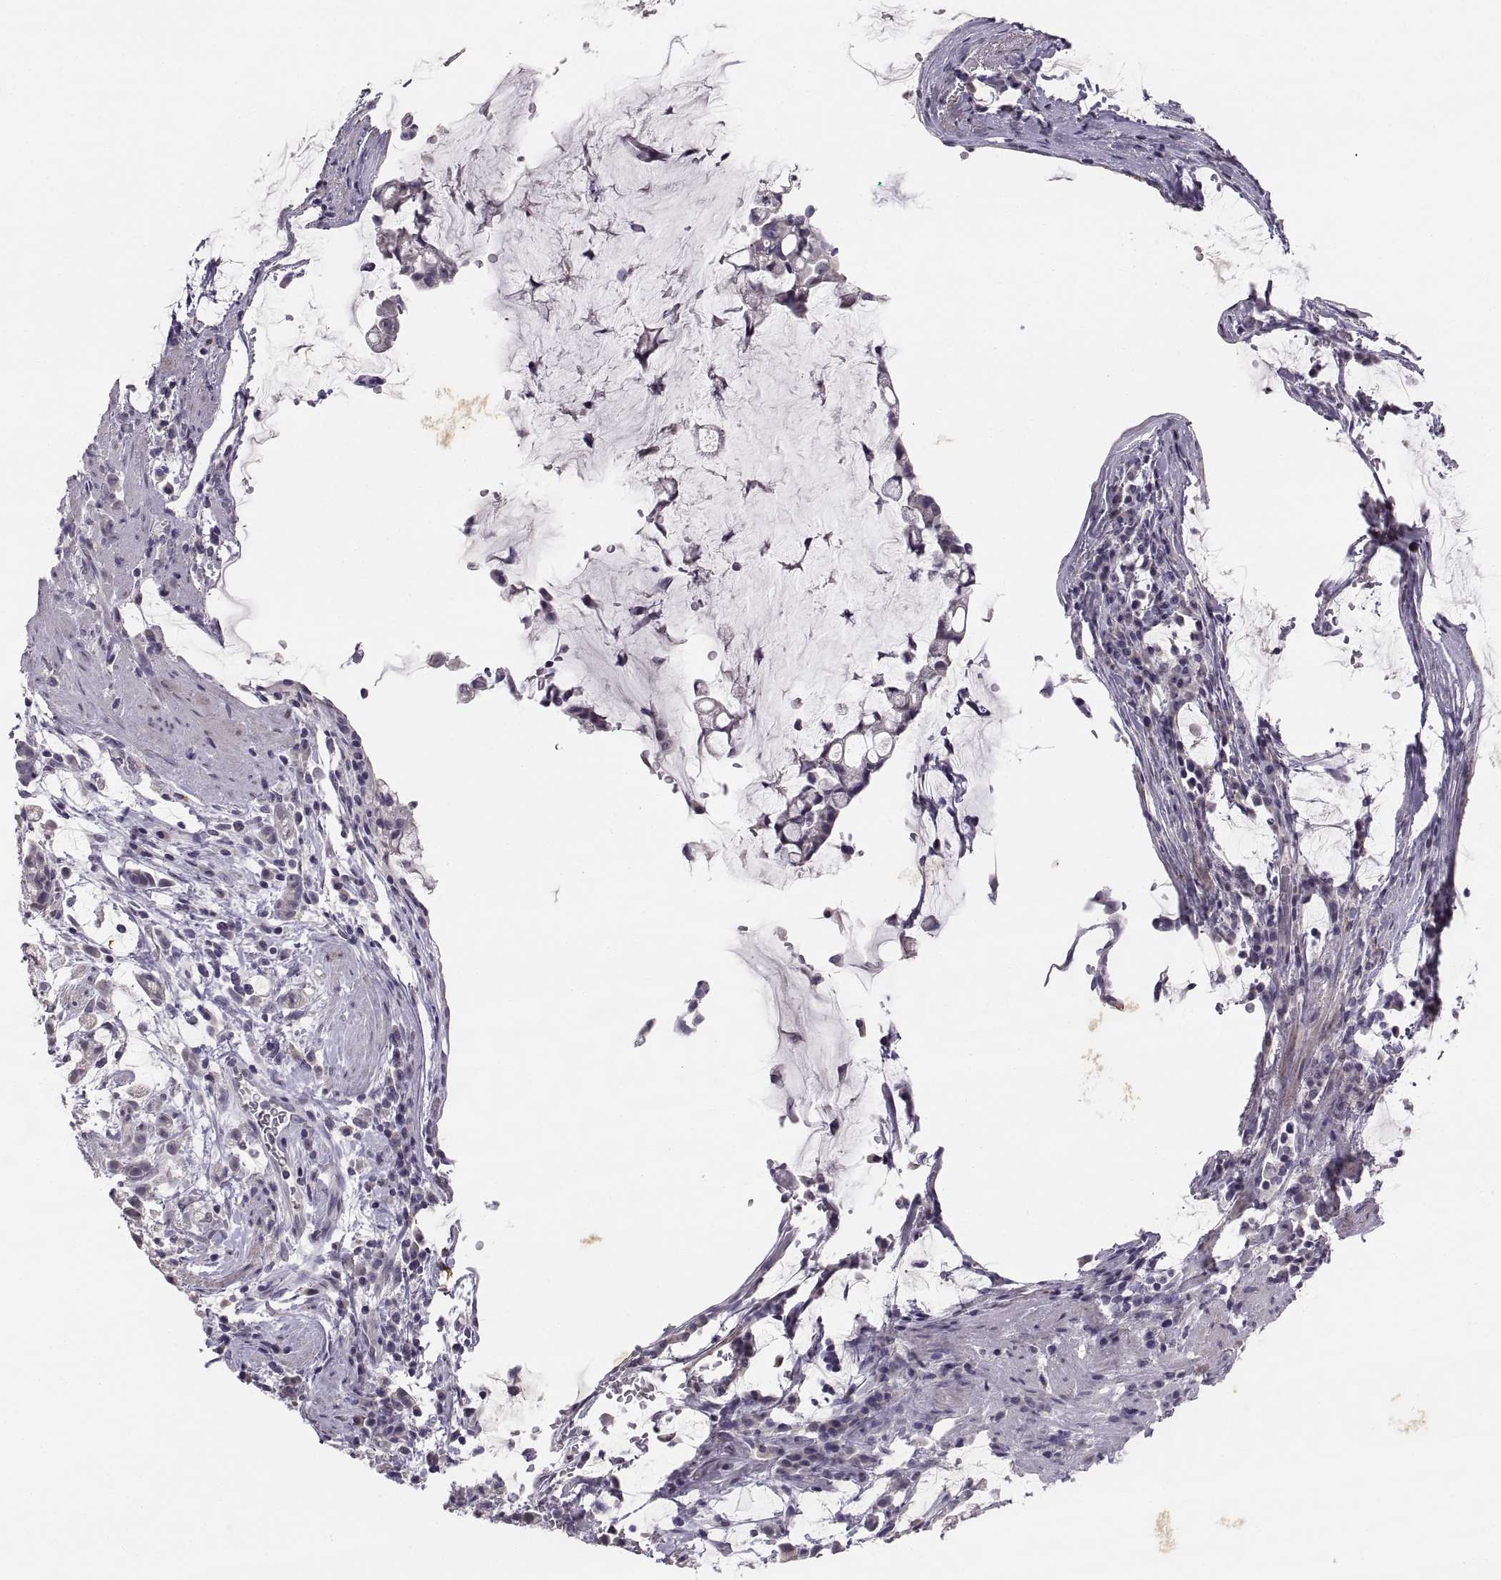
{"staining": {"intensity": "negative", "quantity": "none", "location": "none"}, "tissue": "stomach cancer", "cell_type": "Tumor cells", "image_type": "cancer", "snomed": [{"axis": "morphology", "description": "Adenocarcinoma, NOS"}, {"axis": "topography", "description": "Stomach"}], "caption": "IHC photomicrograph of stomach cancer (adenocarcinoma) stained for a protein (brown), which reveals no staining in tumor cells.", "gene": "CDH2", "patient": {"sex": "female", "age": 60}}